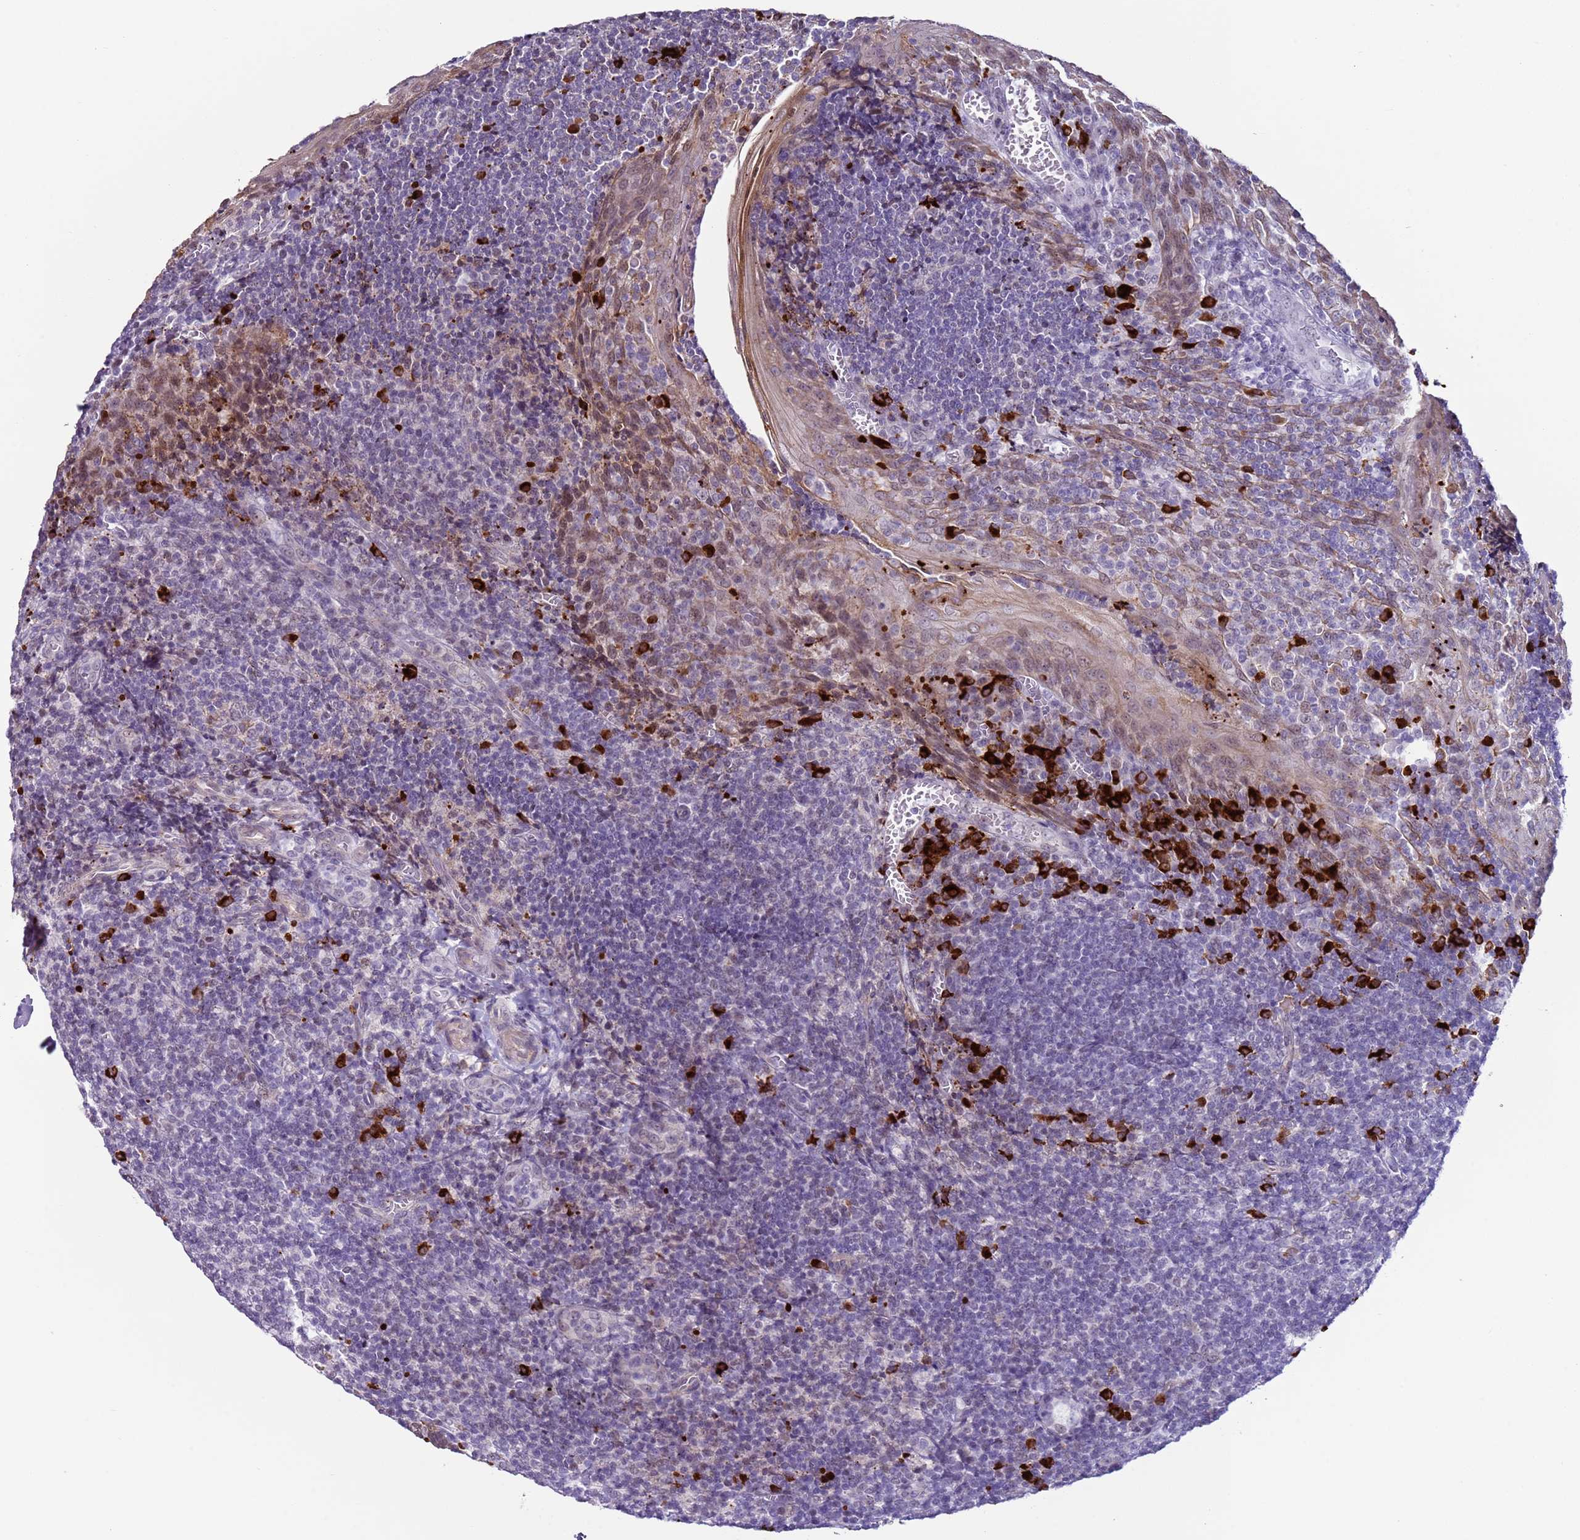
{"staining": {"intensity": "negative", "quantity": "none", "location": "none"}, "tissue": "tonsil", "cell_type": "Germinal center cells", "image_type": "normal", "snomed": [{"axis": "morphology", "description": "Normal tissue, NOS"}, {"axis": "topography", "description": "Tonsil"}], "caption": "Tonsil stained for a protein using immunohistochemistry reveals no expression germinal center cells.", "gene": "NPAP1", "patient": {"sex": "male", "age": 27}}